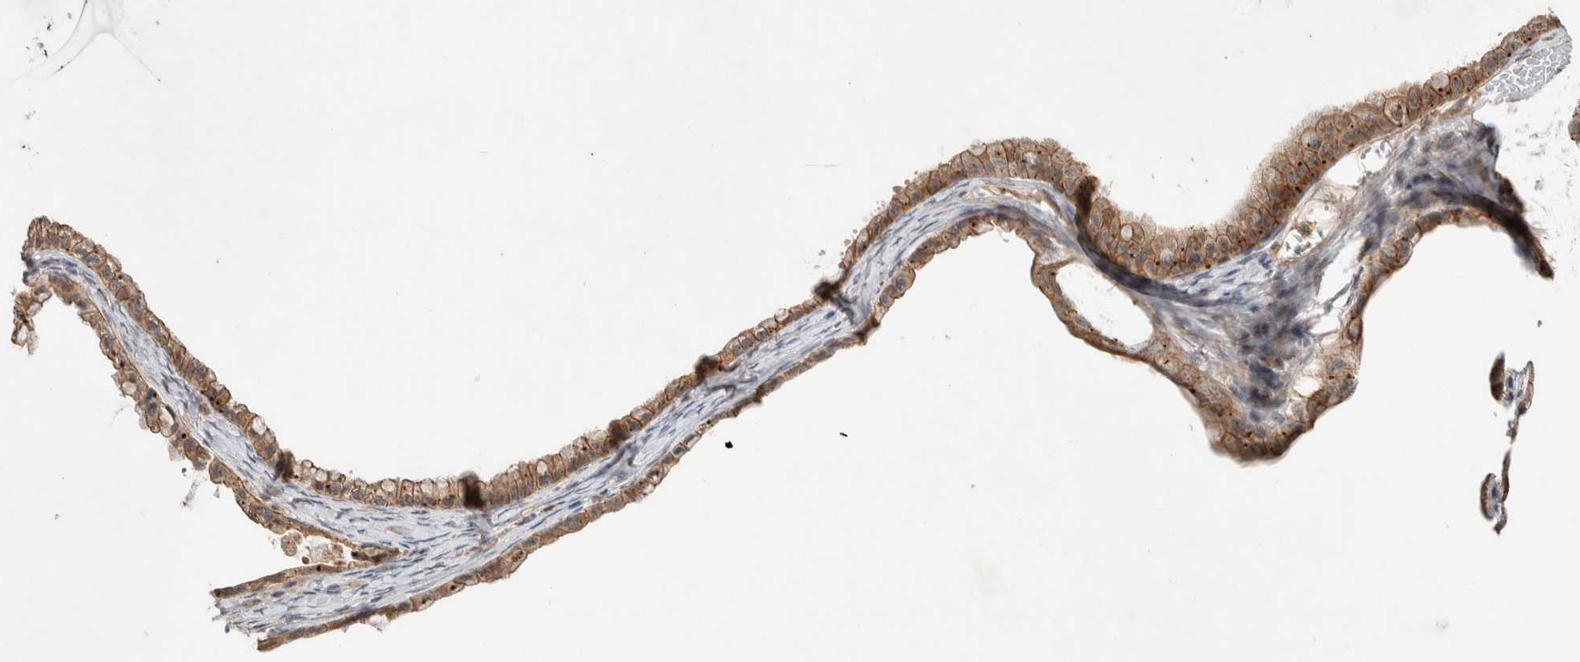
{"staining": {"intensity": "moderate", "quantity": "25%-75%", "location": "cytoplasmic/membranous"}, "tissue": "ovarian cancer", "cell_type": "Tumor cells", "image_type": "cancer", "snomed": [{"axis": "morphology", "description": "Cystadenocarcinoma, mucinous, NOS"}, {"axis": "topography", "description": "Ovary"}], "caption": "Mucinous cystadenocarcinoma (ovarian) stained for a protein demonstrates moderate cytoplasmic/membranous positivity in tumor cells.", "gene": "DEPTOR", "patient": {"sex": "female", "age": 80}}